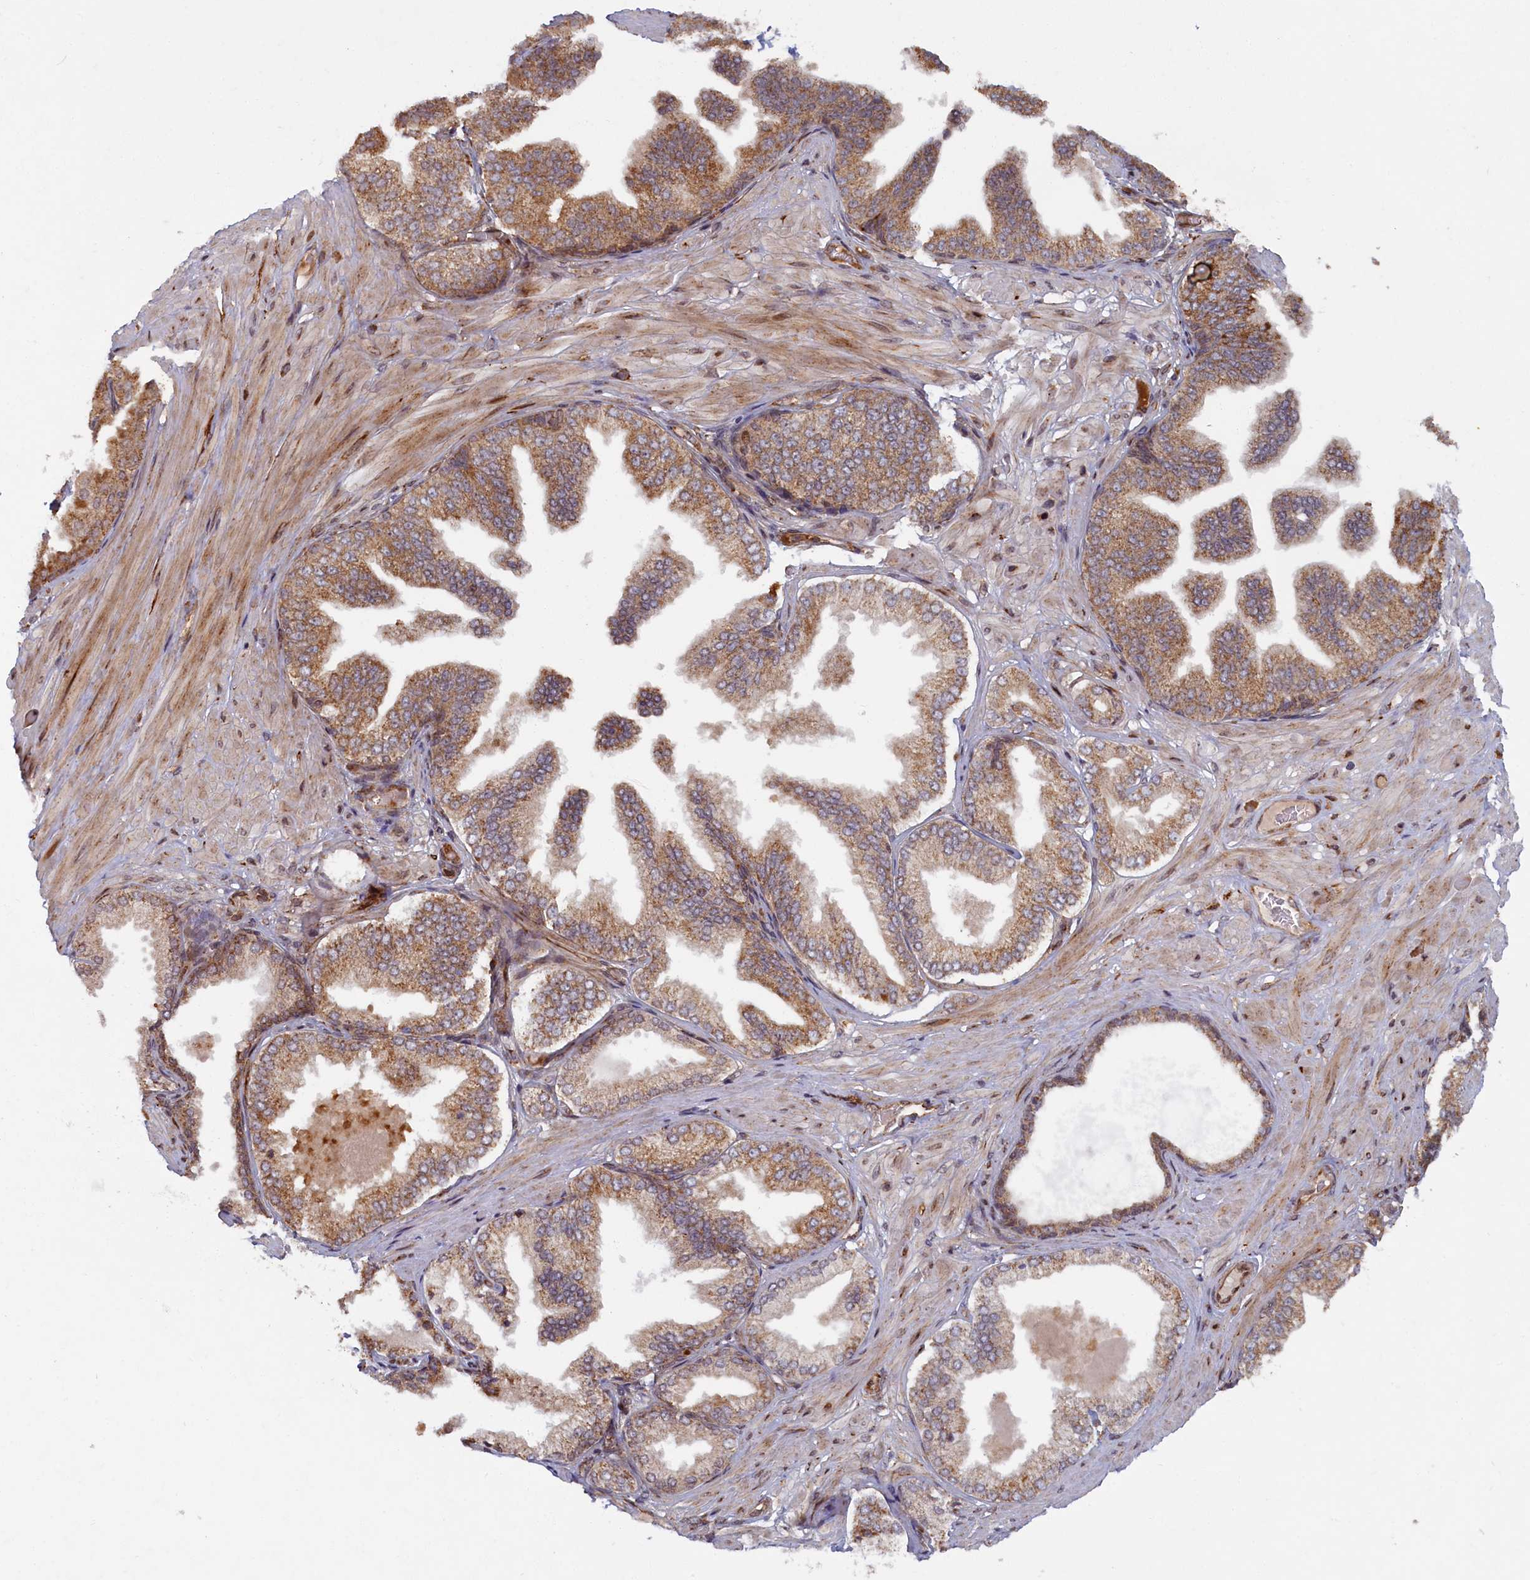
{"staining": {"intensity": "moderate", "quantity": ">75%", "location": "cytoplasmic/membranous"}, "tissue": "soft tissue", "cell_type": "Fibroblasts", "image_type": "normal", "snomed": [{"axis": "morphology", "description": "Normal tissue, NOS"}, {"axis": "morphology", "description": "Adenocarcinoma, Low grade"}, {"axis": "topography", "description": "Prostate"}, {"axis": "topography", "description": "Peripheral nerve tissue"}], "caption": "Immunohistochemical staining of normal human soft tissue exhibits moderate cytoplasmic/membranous protein expression in about >75% of fibroblasts.", "gene": "PLA2G10", "patient": {"sex": "male", "age": 63}}